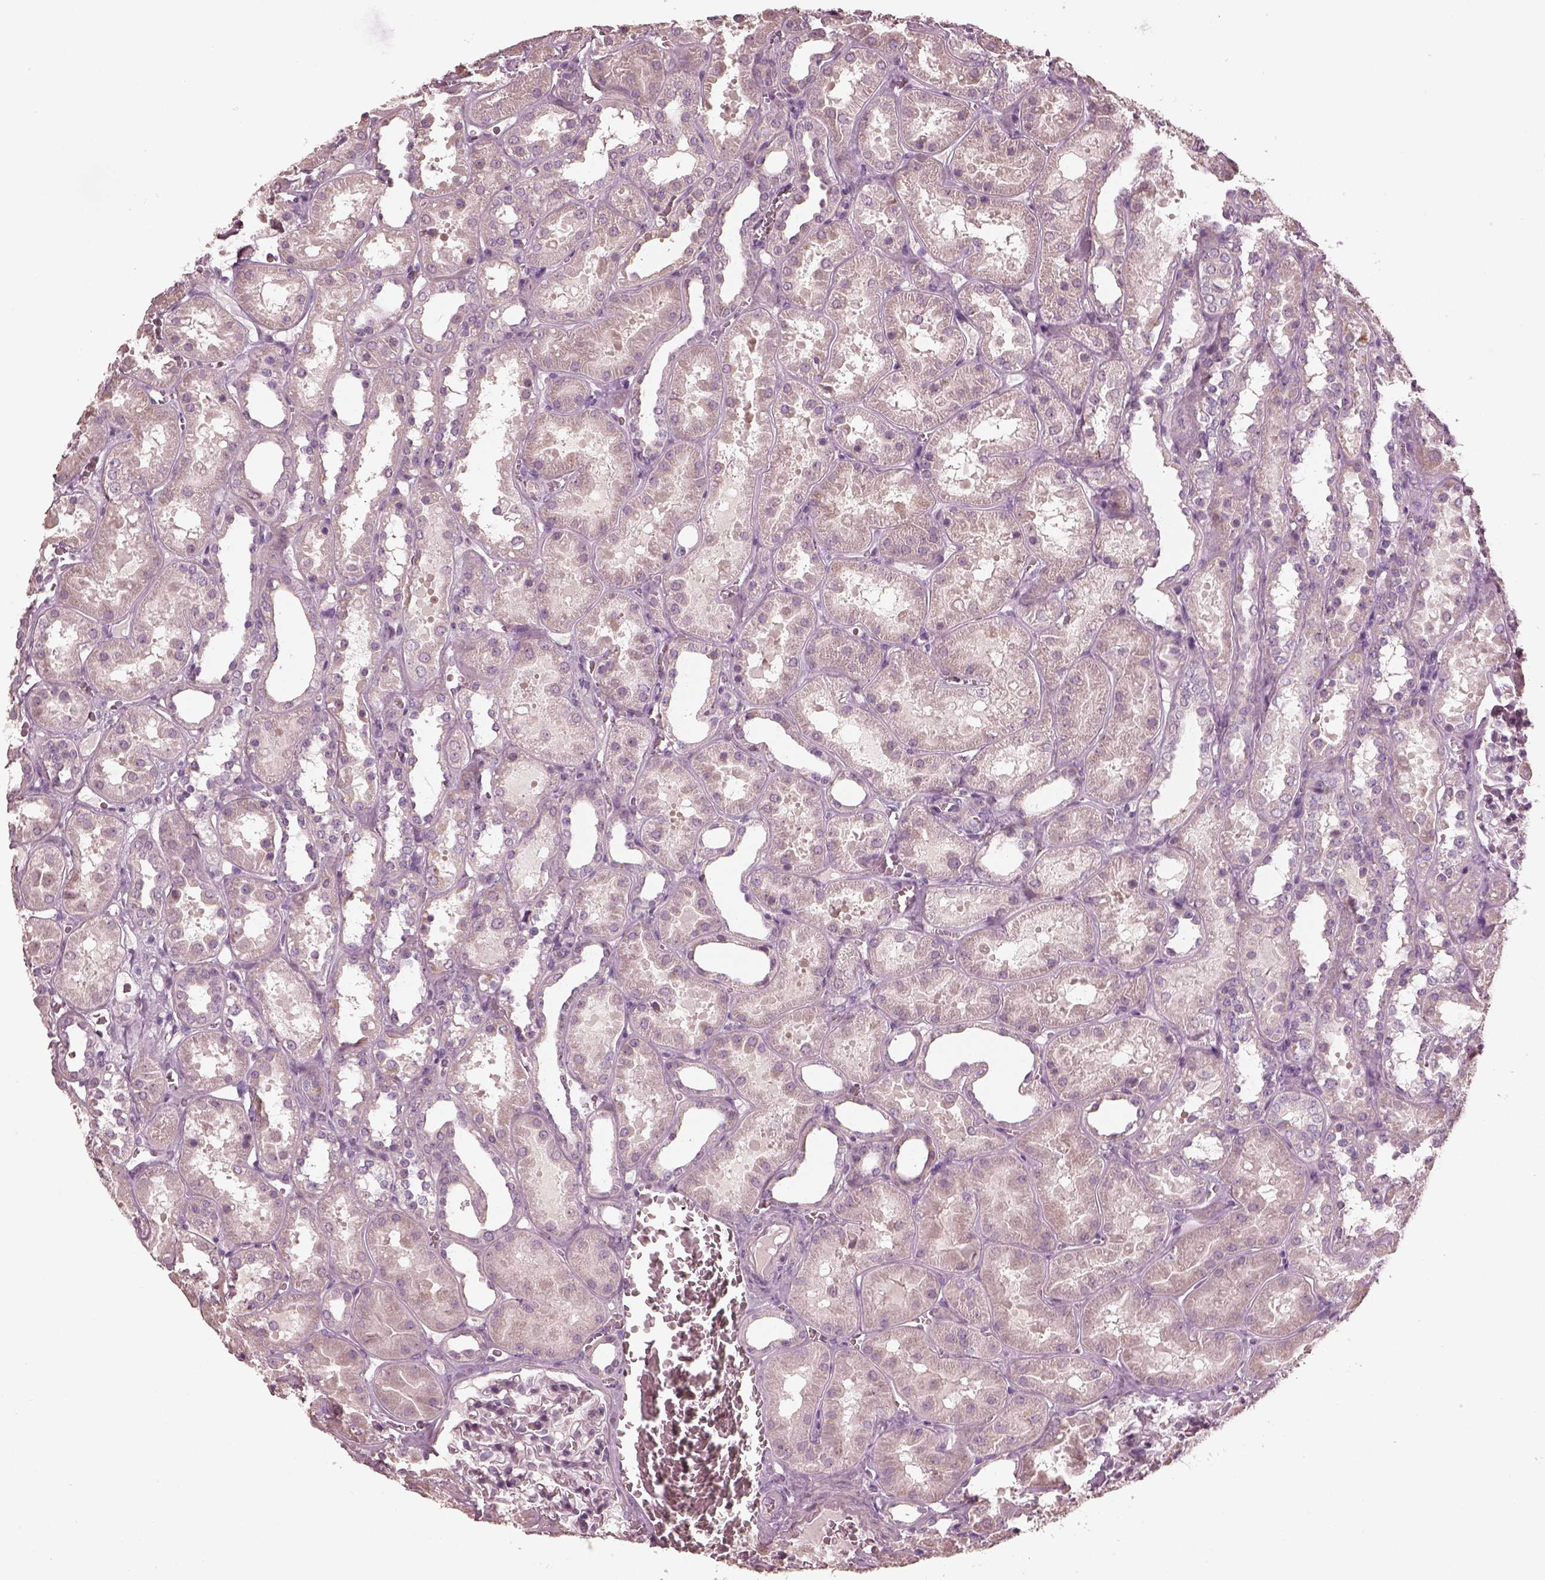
{"staining": {"intensity": "negative", "quantity": "none", "location": "none"}, "tissue": "kidney", "cell_type": "Cells in glomeruli", "image_type": "normal", "snomed": [{"axis": "morphology", "description": "Normal tissue, NOS"}, {"axis": "topography", "description": "Kidney"}], "caption": "Protein analysis of normal kidney displays no significant staining in cells in glomeruli.", "gene": "OPTC", "patient": {"sex": "female", "age": 41}}